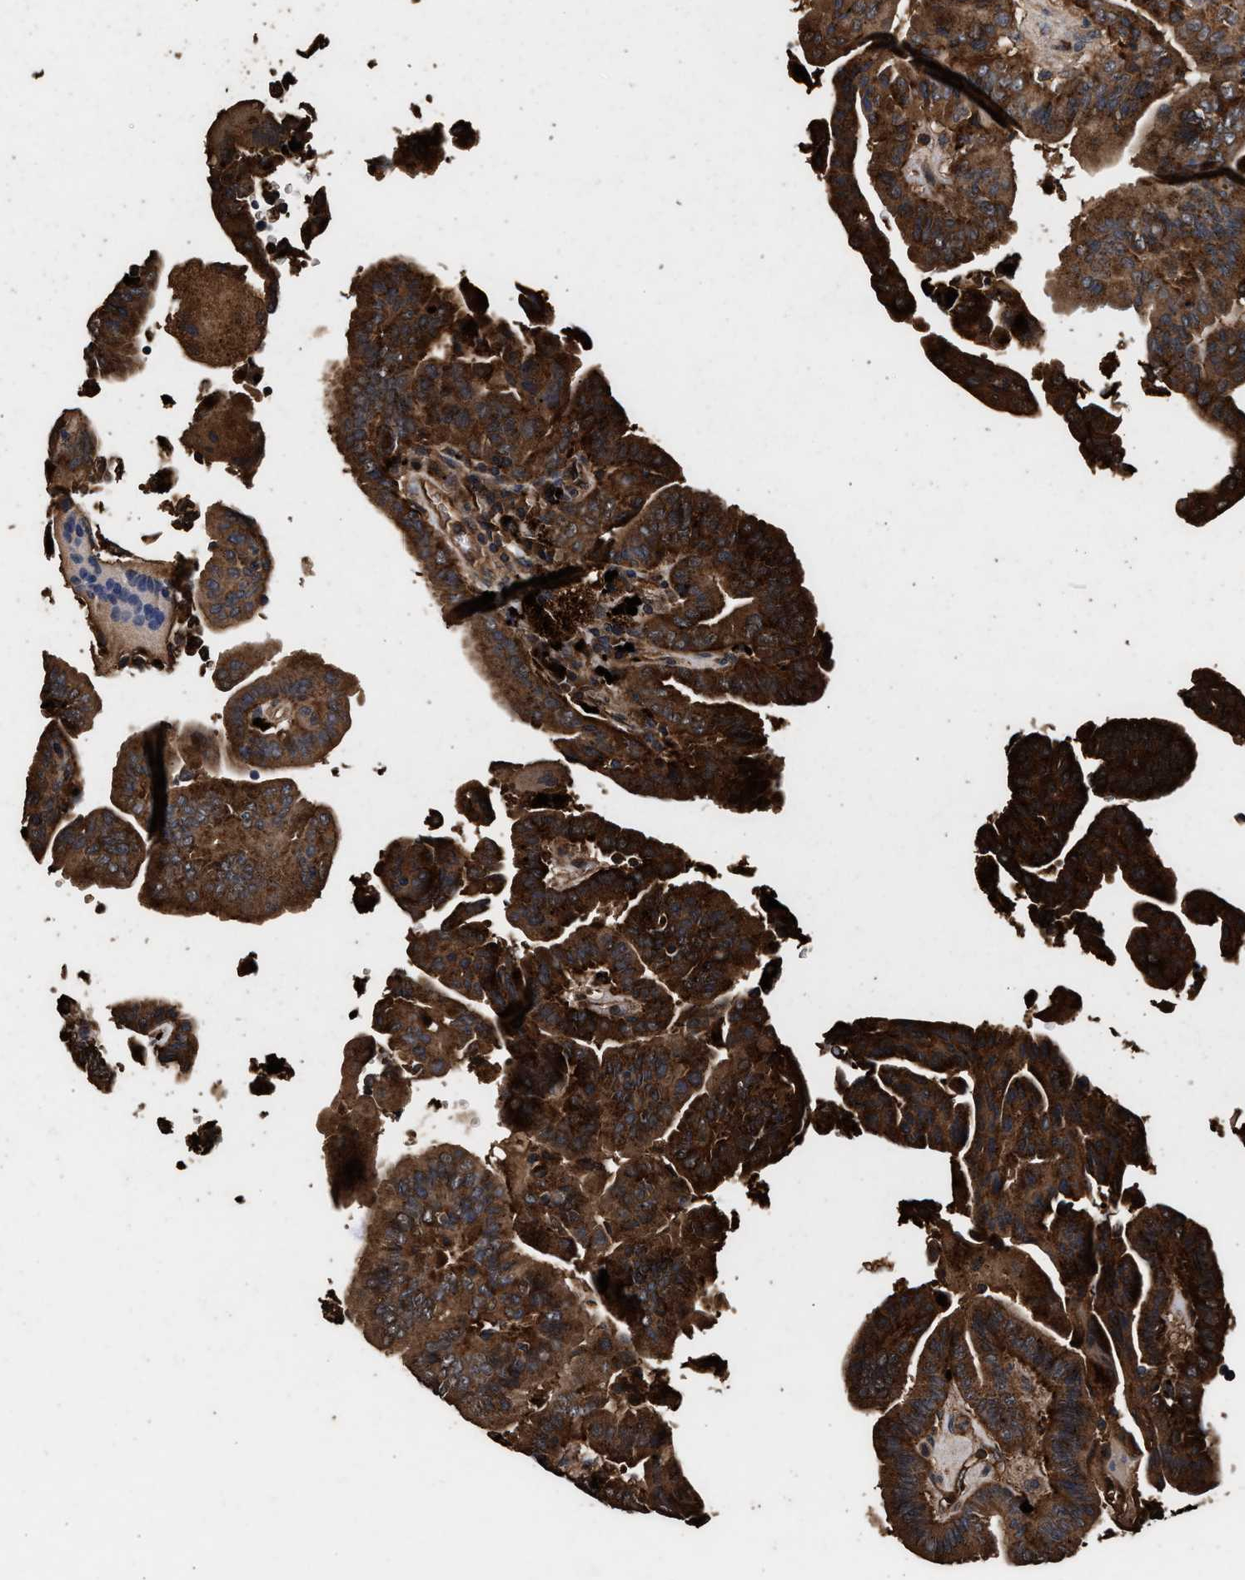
{"staining": {"intensity": "moderate", "quantity": ">75%", "location": "cytoplasmic/membranous"}, "tissue": "thyroid cancer", "cell_type": "Tumor cells", "image_type": "cancer", "snomed": [{"axis": "morphology", "description": "Papillary adenocarcinoma, NOS"}, {"axis": "topography", "description": "Thyroid gland"}], "caption": "Protein expression analysis of thyroid papillary adenocarcinoma shows moderate cytoplasmic/membranous staining in about >75% of tumor cells.", "gene": "KYAT1", "patient": {"sex": "male", "age": 33}}